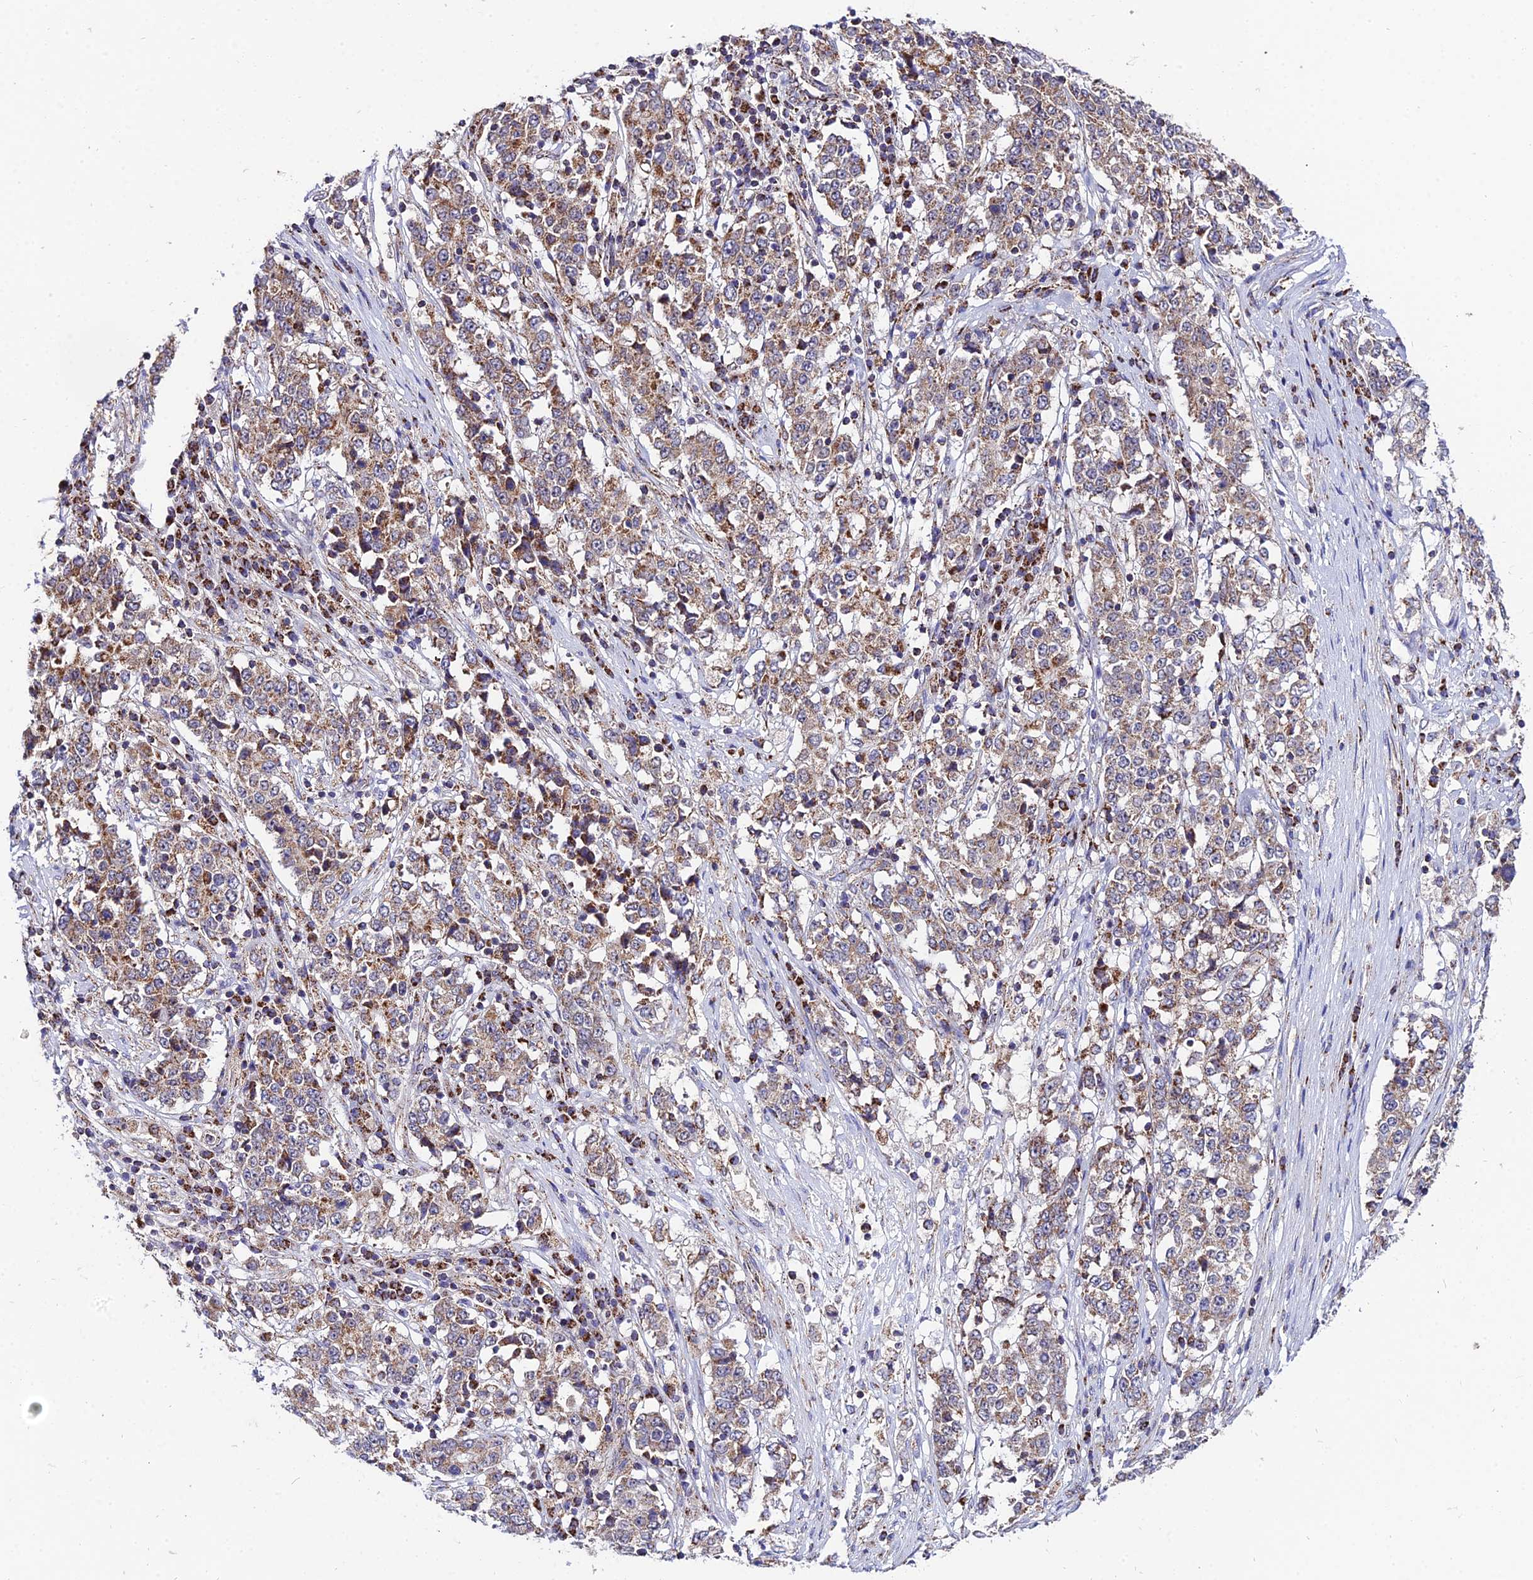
{"staining": {"intensity": "moderate", "quantity": ">75%", "location": "cytoplasmic/membranous"}, "tissue": "stomach cancer", "cell_type": "Tumor cells", "image_type": "cancer", "snomed": [{"axis": "morphology", "description": "Adenocarcinoma, NOS"}, {"axis": "topography", "description": "Stomach"}], "caption": "Approximately >75% of tumor cells in human stomach cancer (adenocarcinoma) show moderate cytoplasmic/membranous protein expression as visualized by brown immunohistochemical staining.", "gene": "PSMD2", "patient": {"sex": "male", "age": 59}}